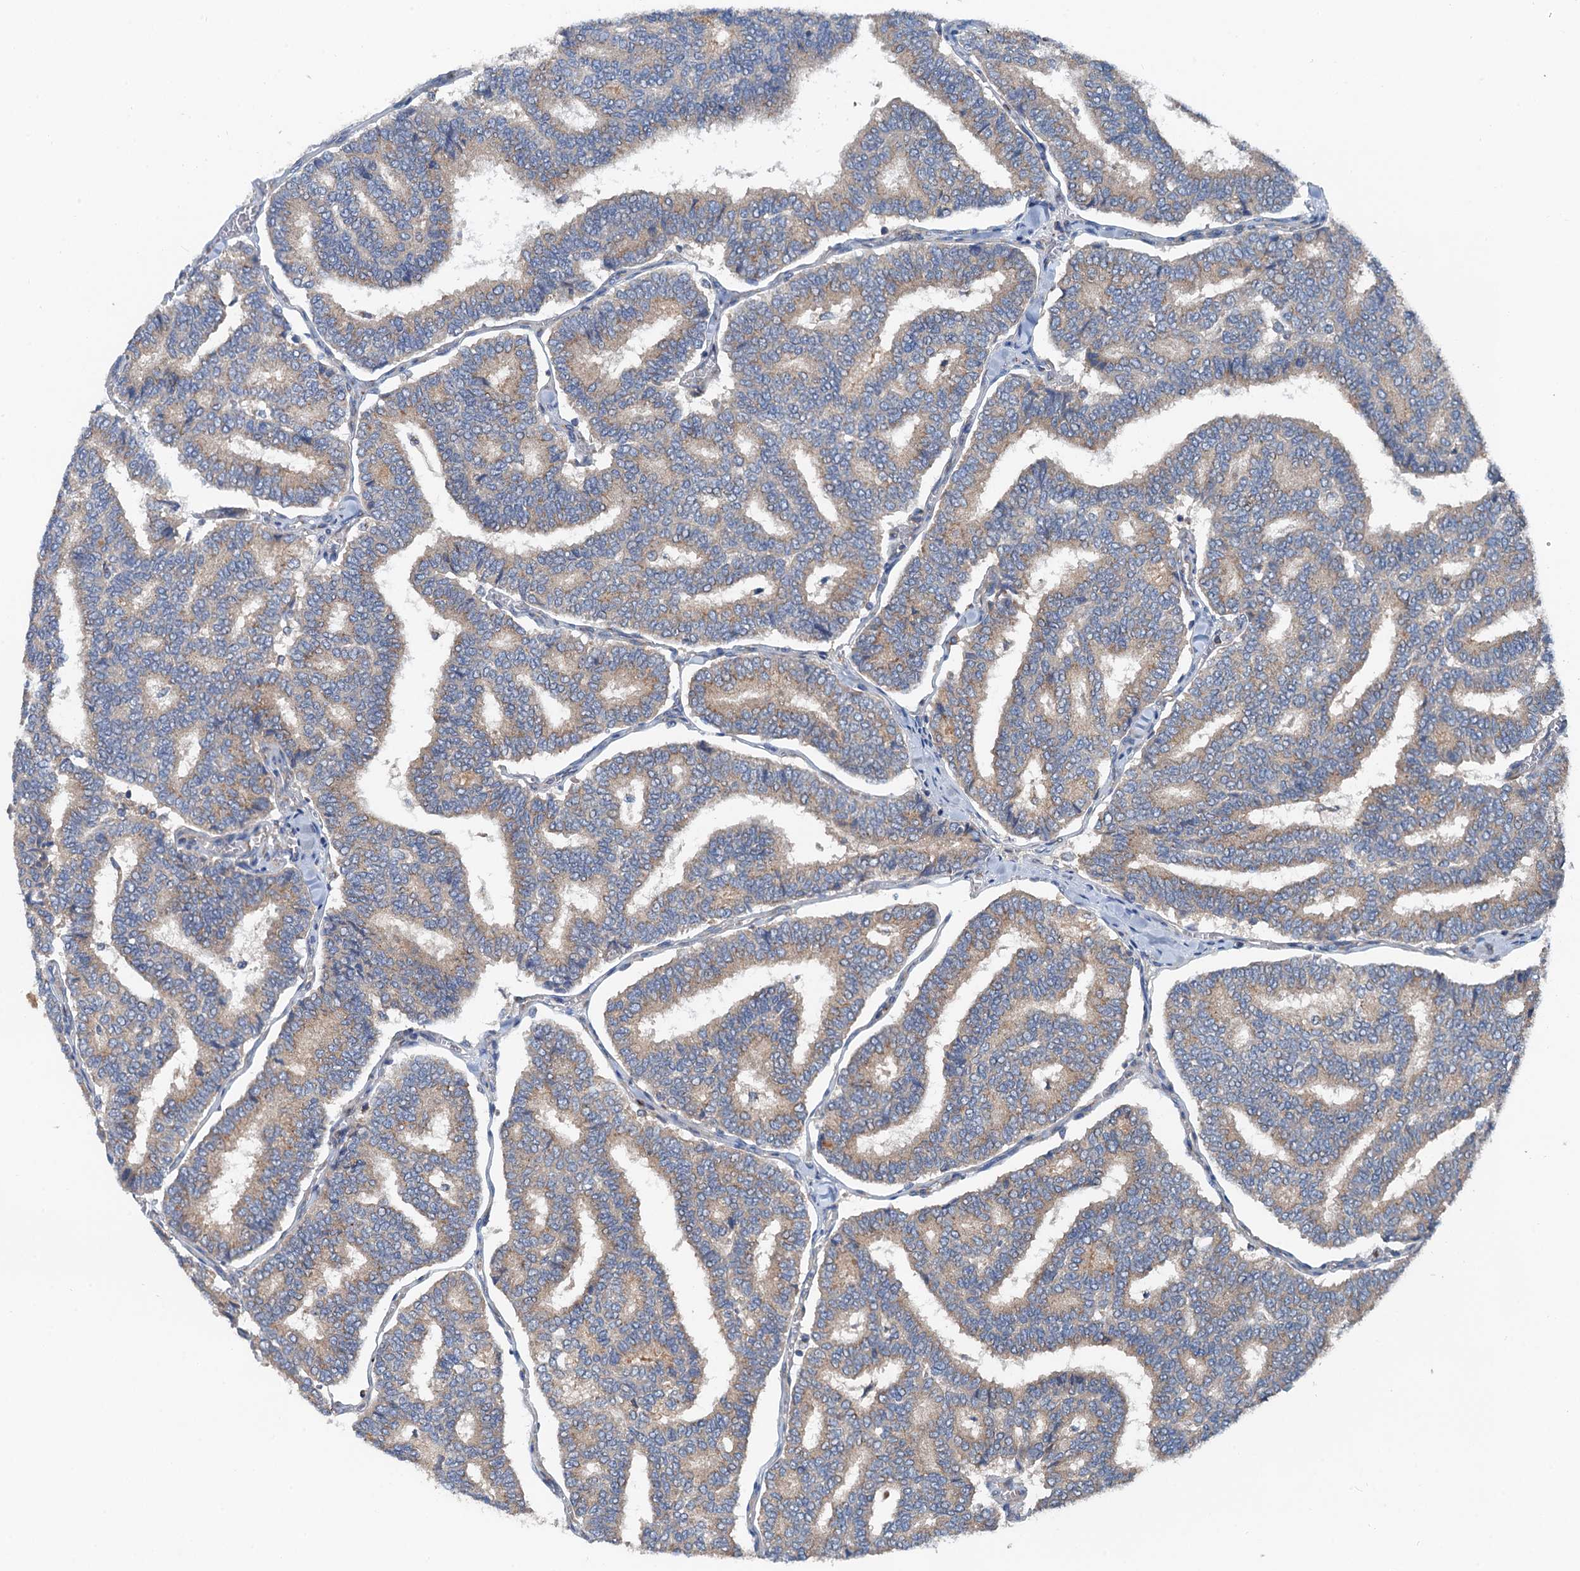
{"staining": {"intensity": "weak", "quantity": ">75%", "location": "cytoplasmic/membranous"}, "tissue": "thyroid cancer", "cell_type": "Tumor cells", "image_type": "cancer", "snomed": [{"axis": "morphology", "description": "Papillary adenocarcinoma, NOS"}, {"axis": "topography", "description": "Thyroid gland"}], "caption": "Immunohistochemical staining of papillary adenocarcinoma (thyroid) exhibits low levels of weak cytoplasmic/membranous staining in approximately >75% of tumor cells.", "gene": "ANKRD26", "patient": {"sex": "female", "age": 35}}